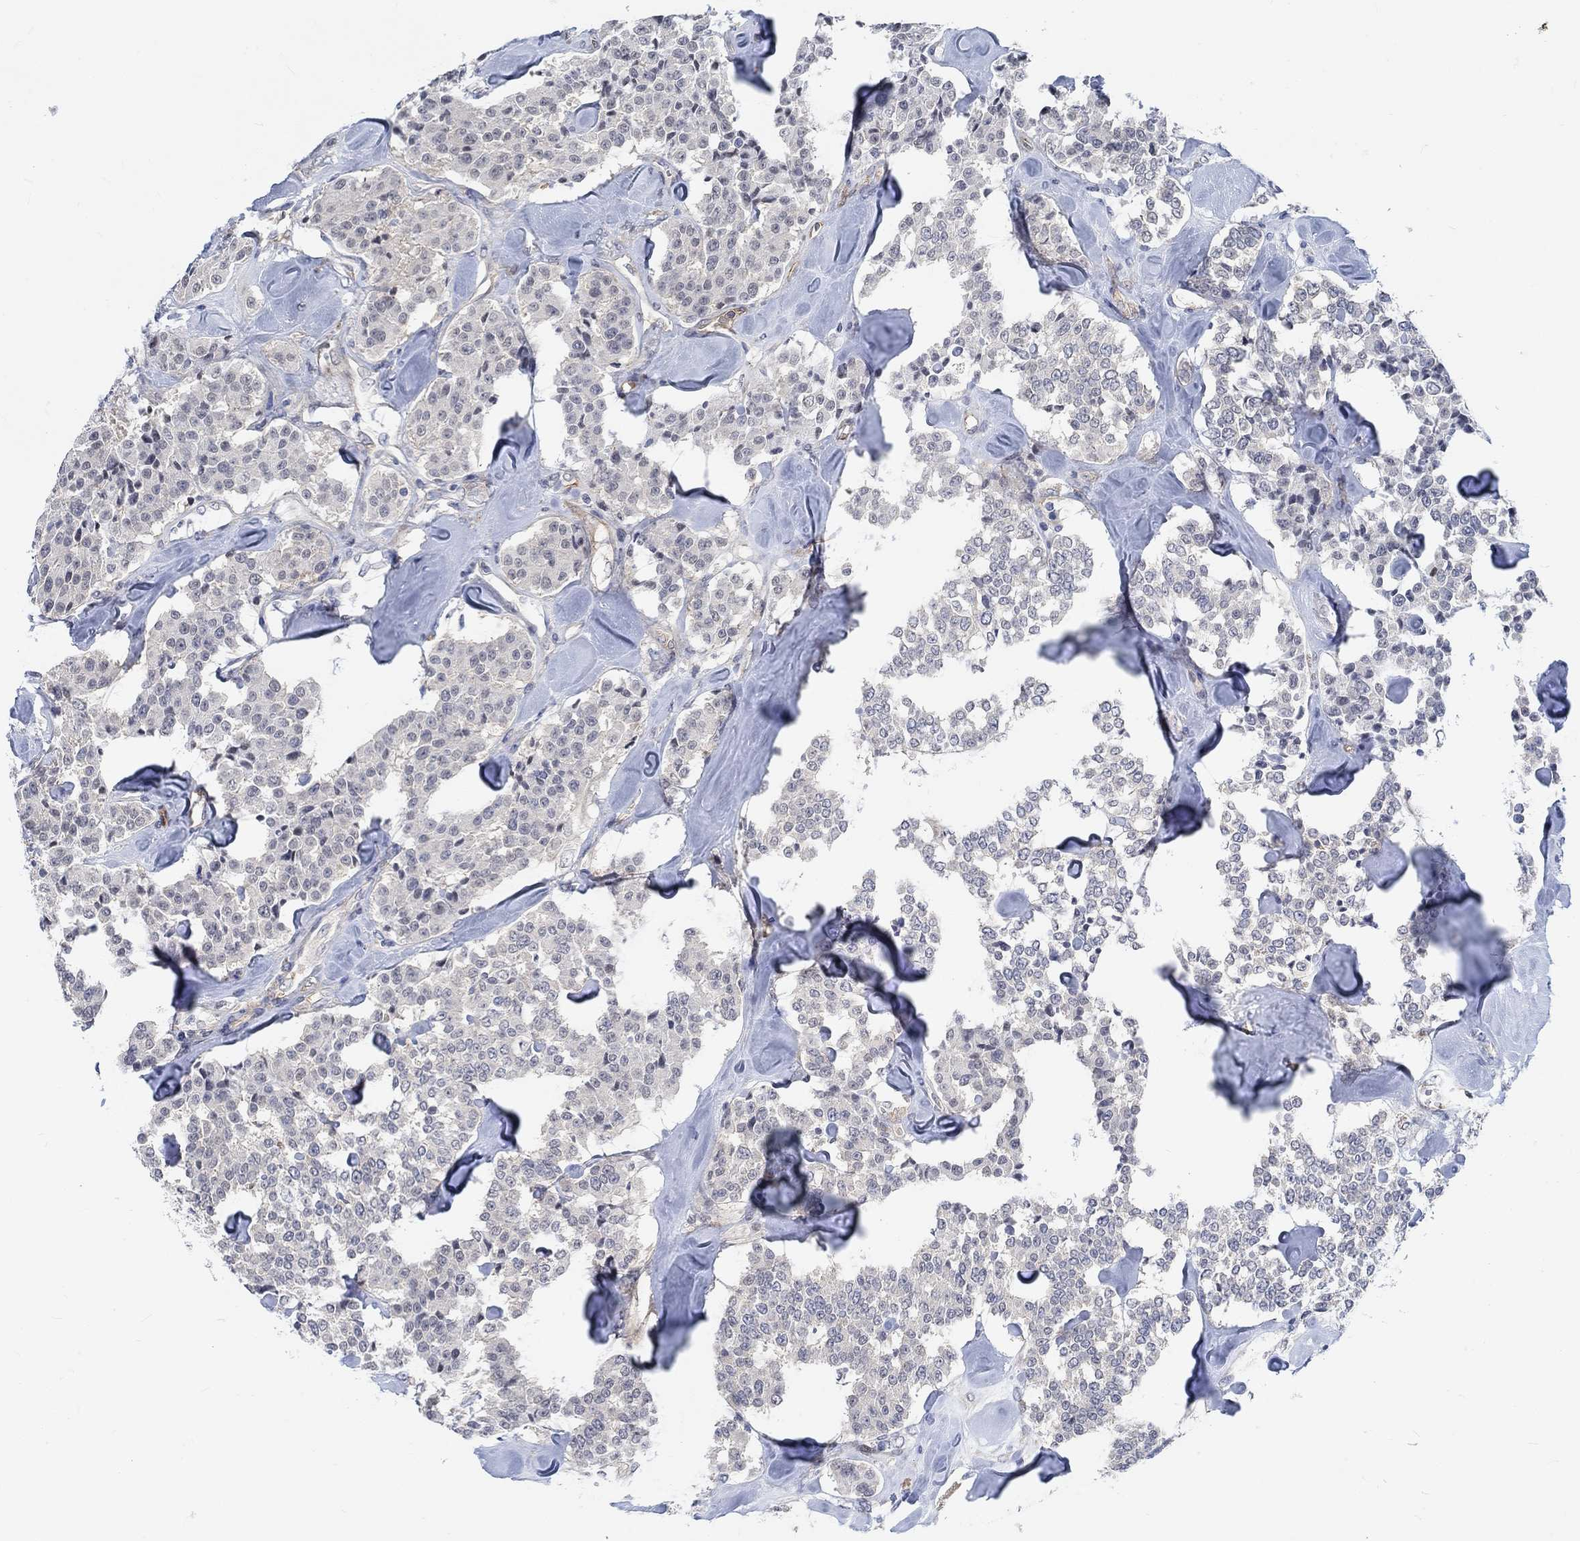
{"staining": {"intensity": "negative", "quantity": "none", "location": "none"}, "tissue": "carcinoid", "cell_type": "Tumor cells", "image_type": "cancer", "snomed": [{"axis": "morphology", "description": "Carcinoid, malignant, NOS"}, {"axis": "topography", "description": "Pancreas"}], "caption": "An immunohistochemistry photomicrograph of carcinoid (malignant) is shown. There is no staining in tumor cells of carcinoid (malignant). (Immunohistochemistry (ihc), brightfield microscopy, high magnification).", "gene": "KCNH8", "patient": {"sex": "male", "age": 41}}